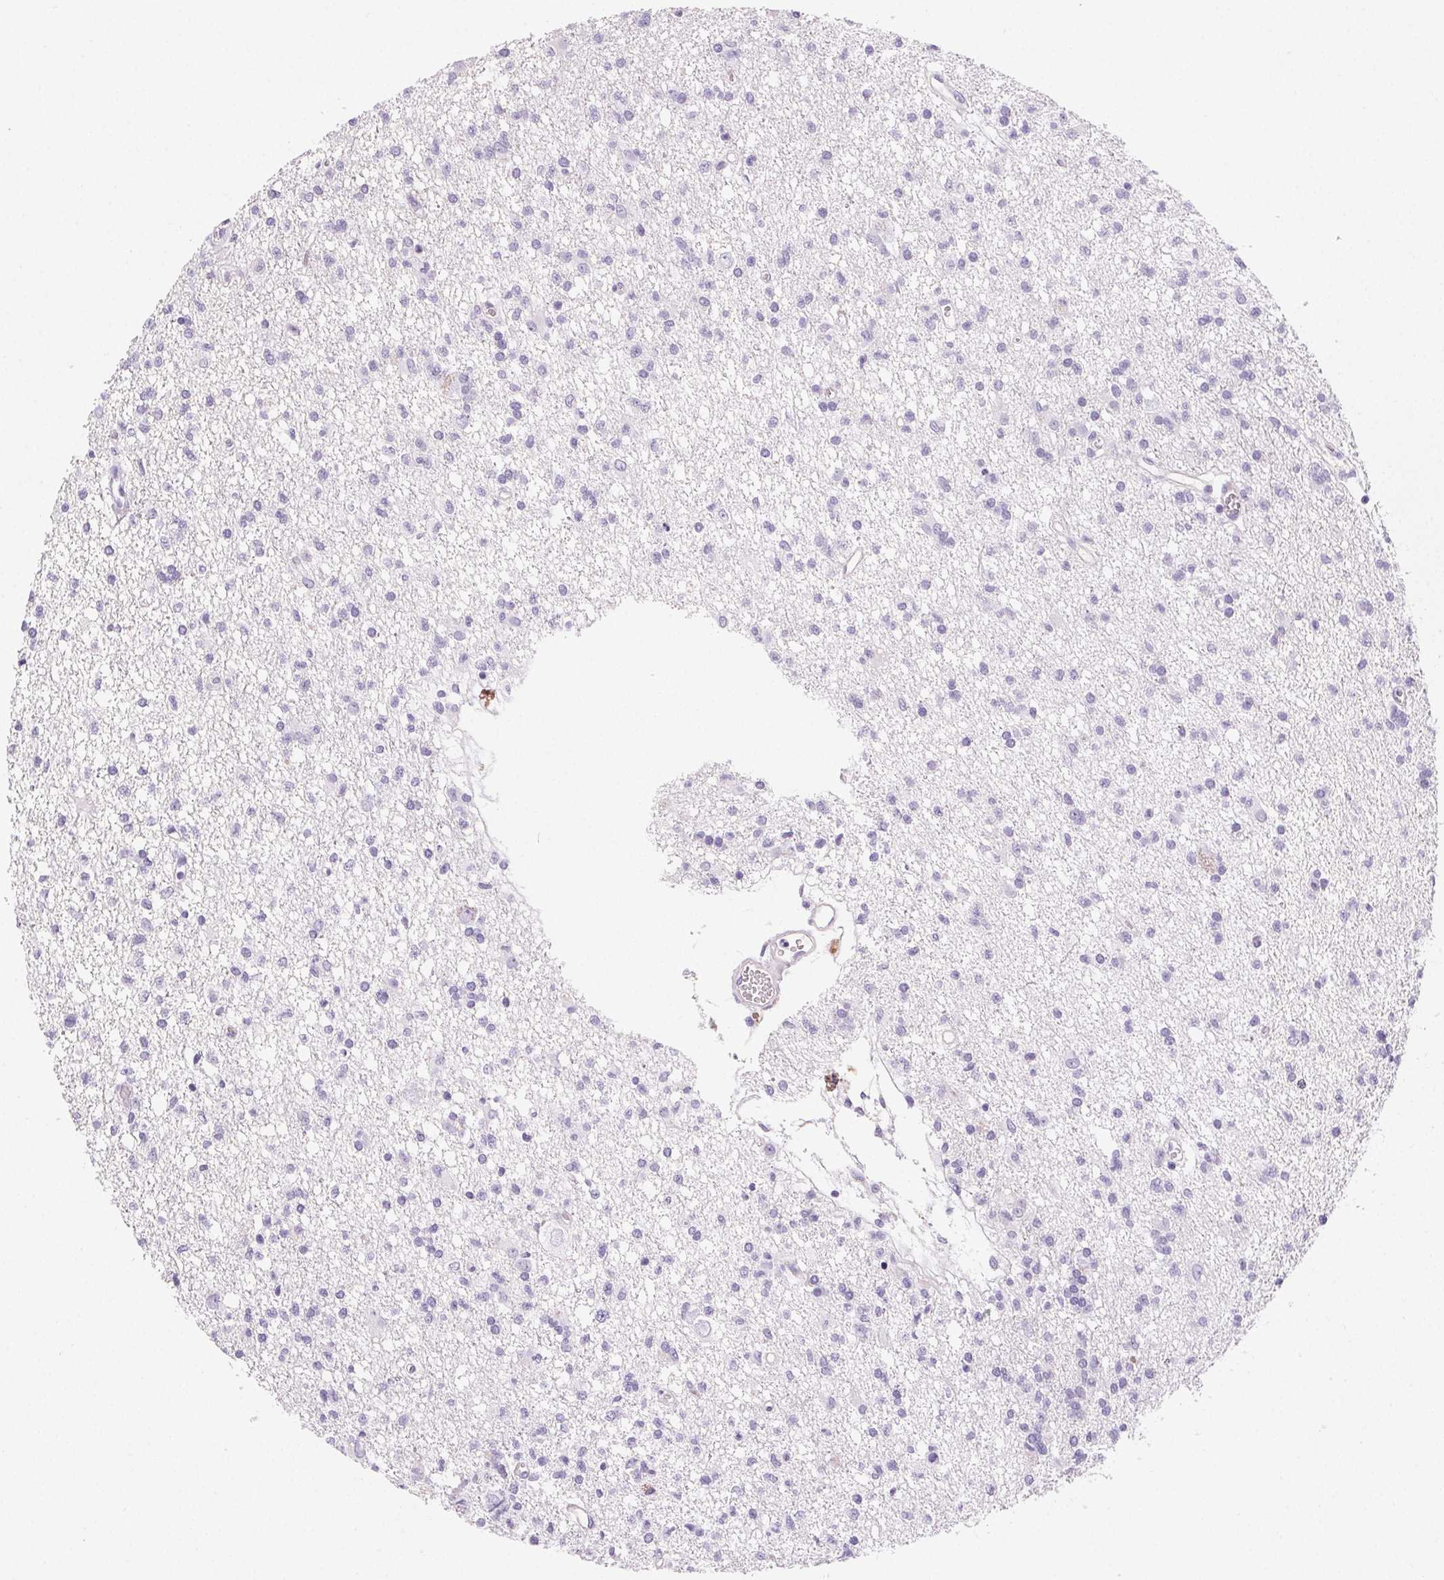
{"staining": {"intensity": "negative", "quantity": "none", "location": "none"}, "tissue": "glioma", "cell_type": "Tumor cells", "image_type": "cancer", "snomed": [{"axis": "morphology", "description": "Glioma, malignant, Low grade"}, {"axis": "topography", "description": "Brain"}], "caption": "There is no significant expression in tumor cells of low-grade glioma (malignant).", "gene": "PRSS3", "patient": {"sex": "male", "age": 64}}